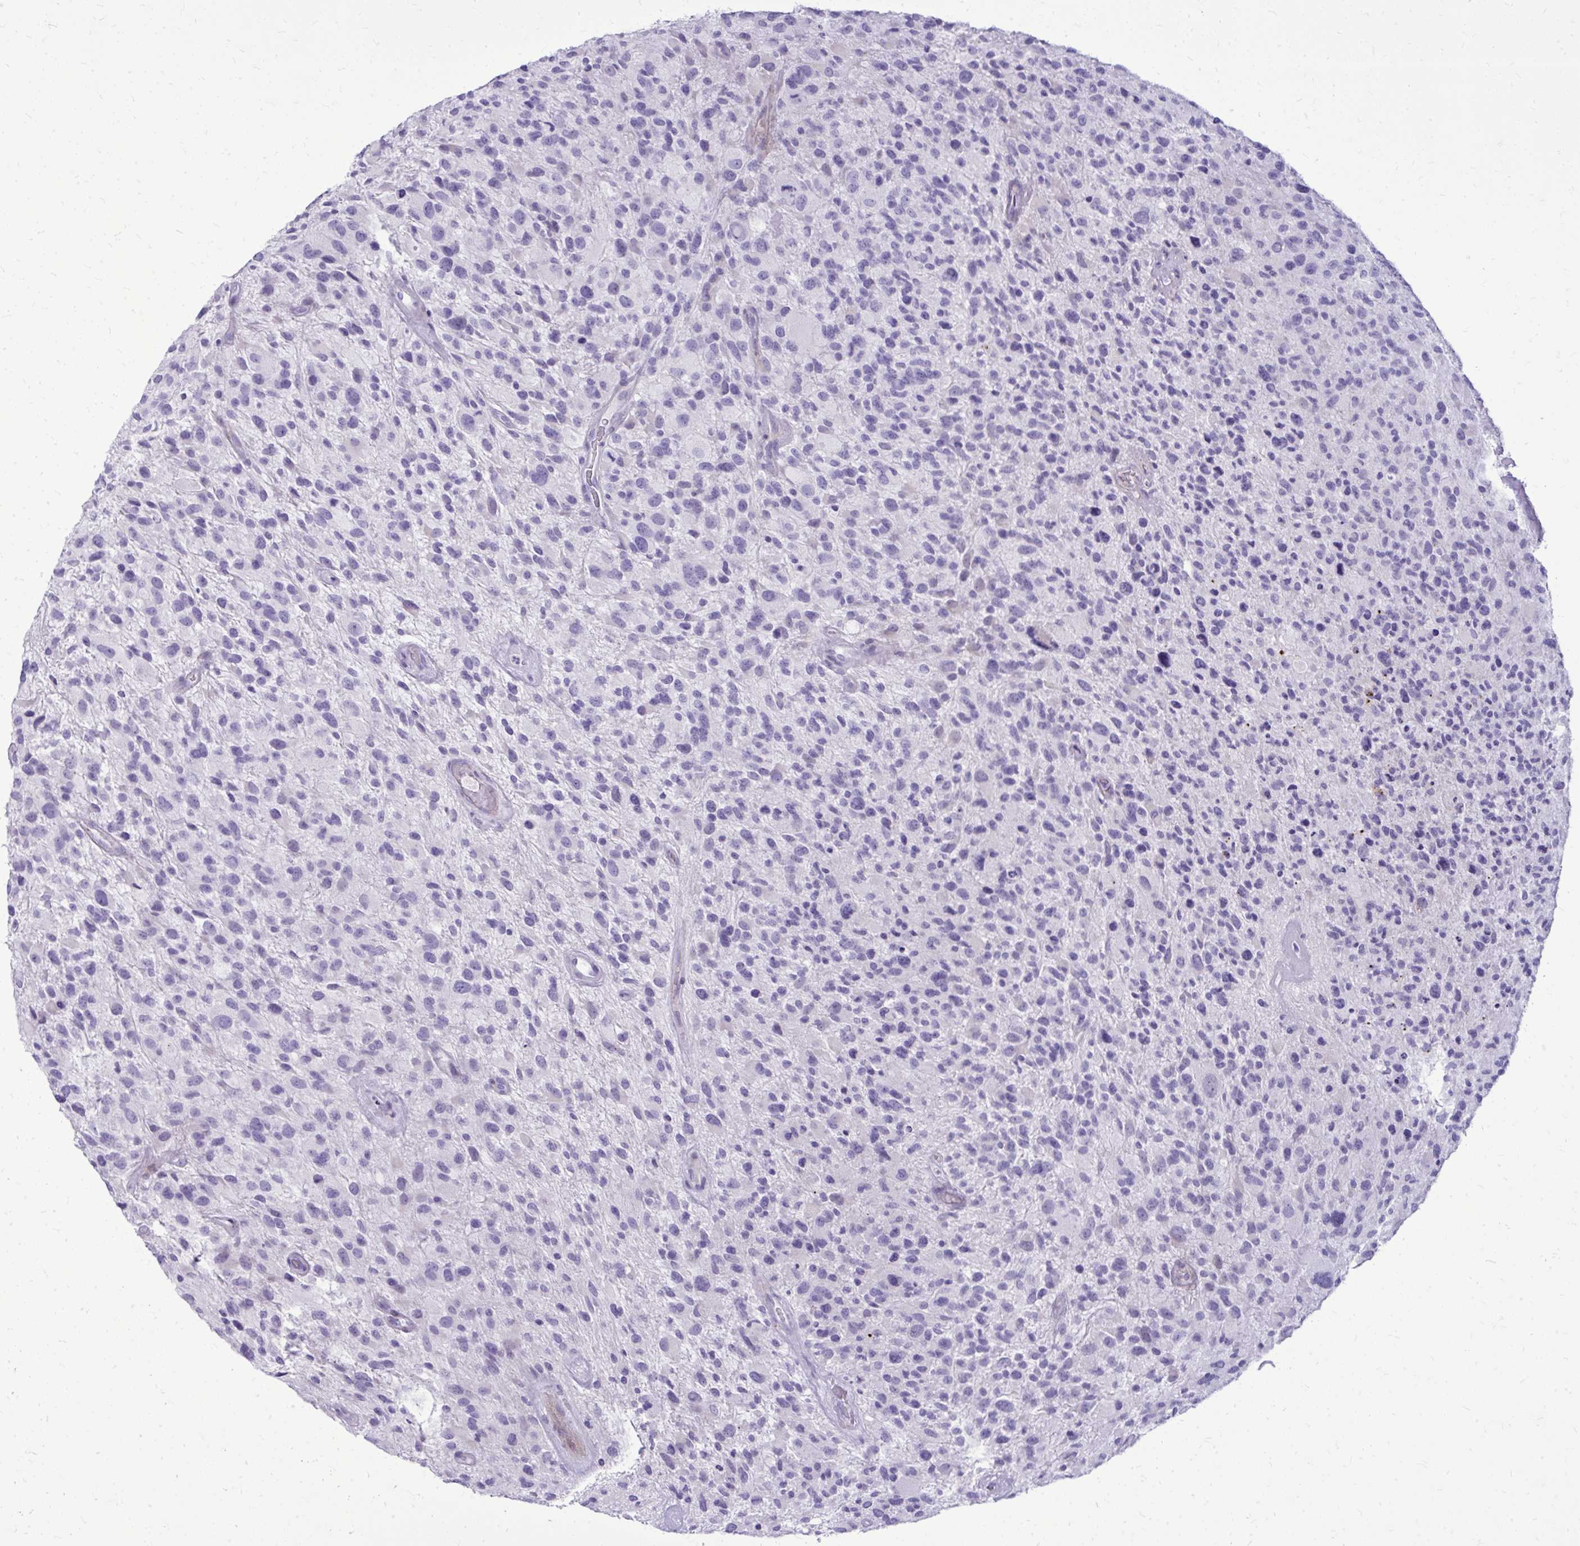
{"staining": {"intensity": "negative", "quantity": "none", "location": "none"}, "tissue": "glioma", "cell_type": "Tumor cells", "image_type": "cancer", "snomed": [{"axis": "morphology", "description": "Glioma, malignant, High grade"}, {"axis": "topography", "description": "Brain"}], "caption": "Immunohistochemistry micrograph of neoplastic tissue: glioma stained with DAB shows no significant protein staining in tumor cells. (DAB immunohistochemistry, high magnification).", "gene": "BCL6B", "patient": {"sex": "female", "age": 67}}